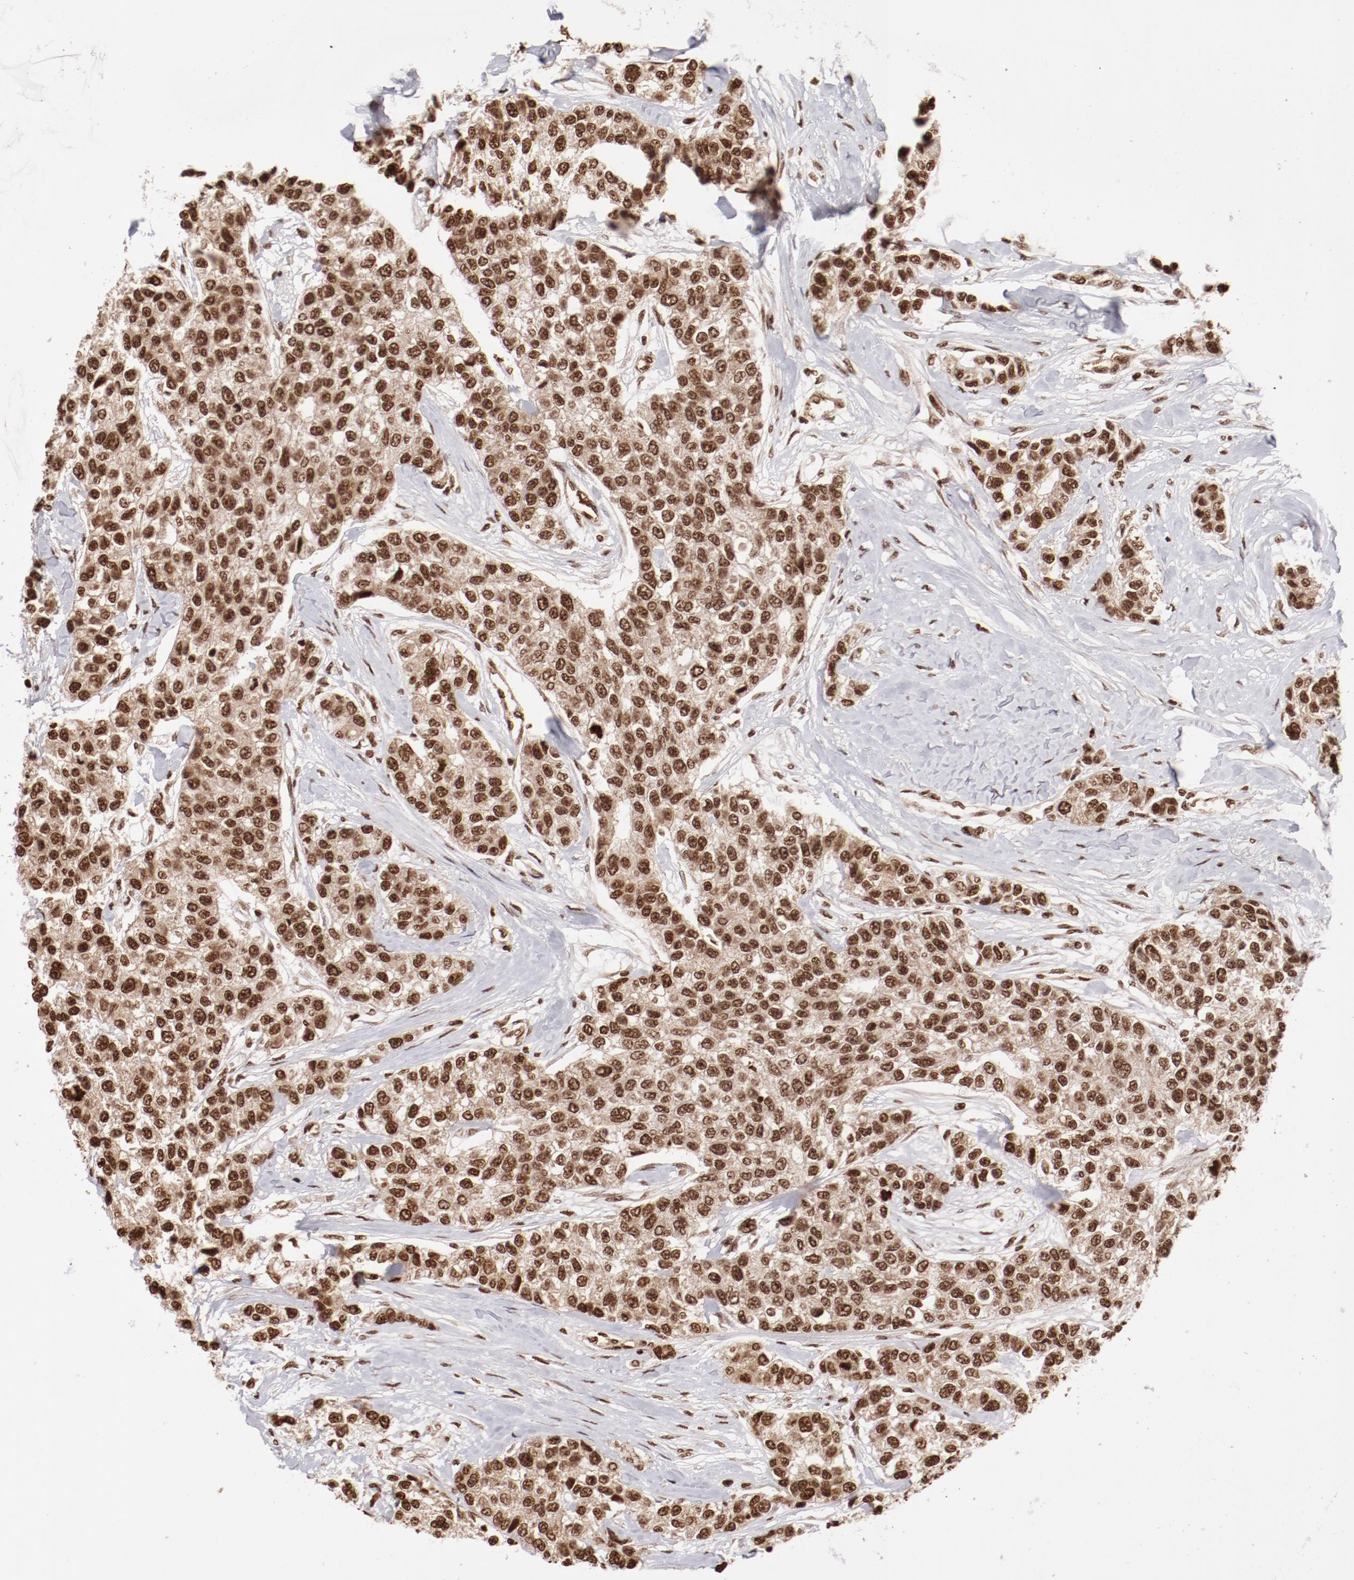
{"staining": {"intensity": "moderate", "quantity": ">75%", "location": "nuclear"}, "tissue": "breast cancer", "cell_type": "Tumor cells", "image_type": "cancer", "snomed": [{"axis": "morphology", "description": "Duct carcinoma"}, {"axis": "topography", "description": "Breast"}], "caption": "The image demonstrates immunohistochemical staining of breast cancer (infiltrating ductal carcinoma). There is moderate nuclear staining is present in approximately >75% of tumor cells.", "gene": "ABL2", "patient": {"sex": "female", "age": 51}}